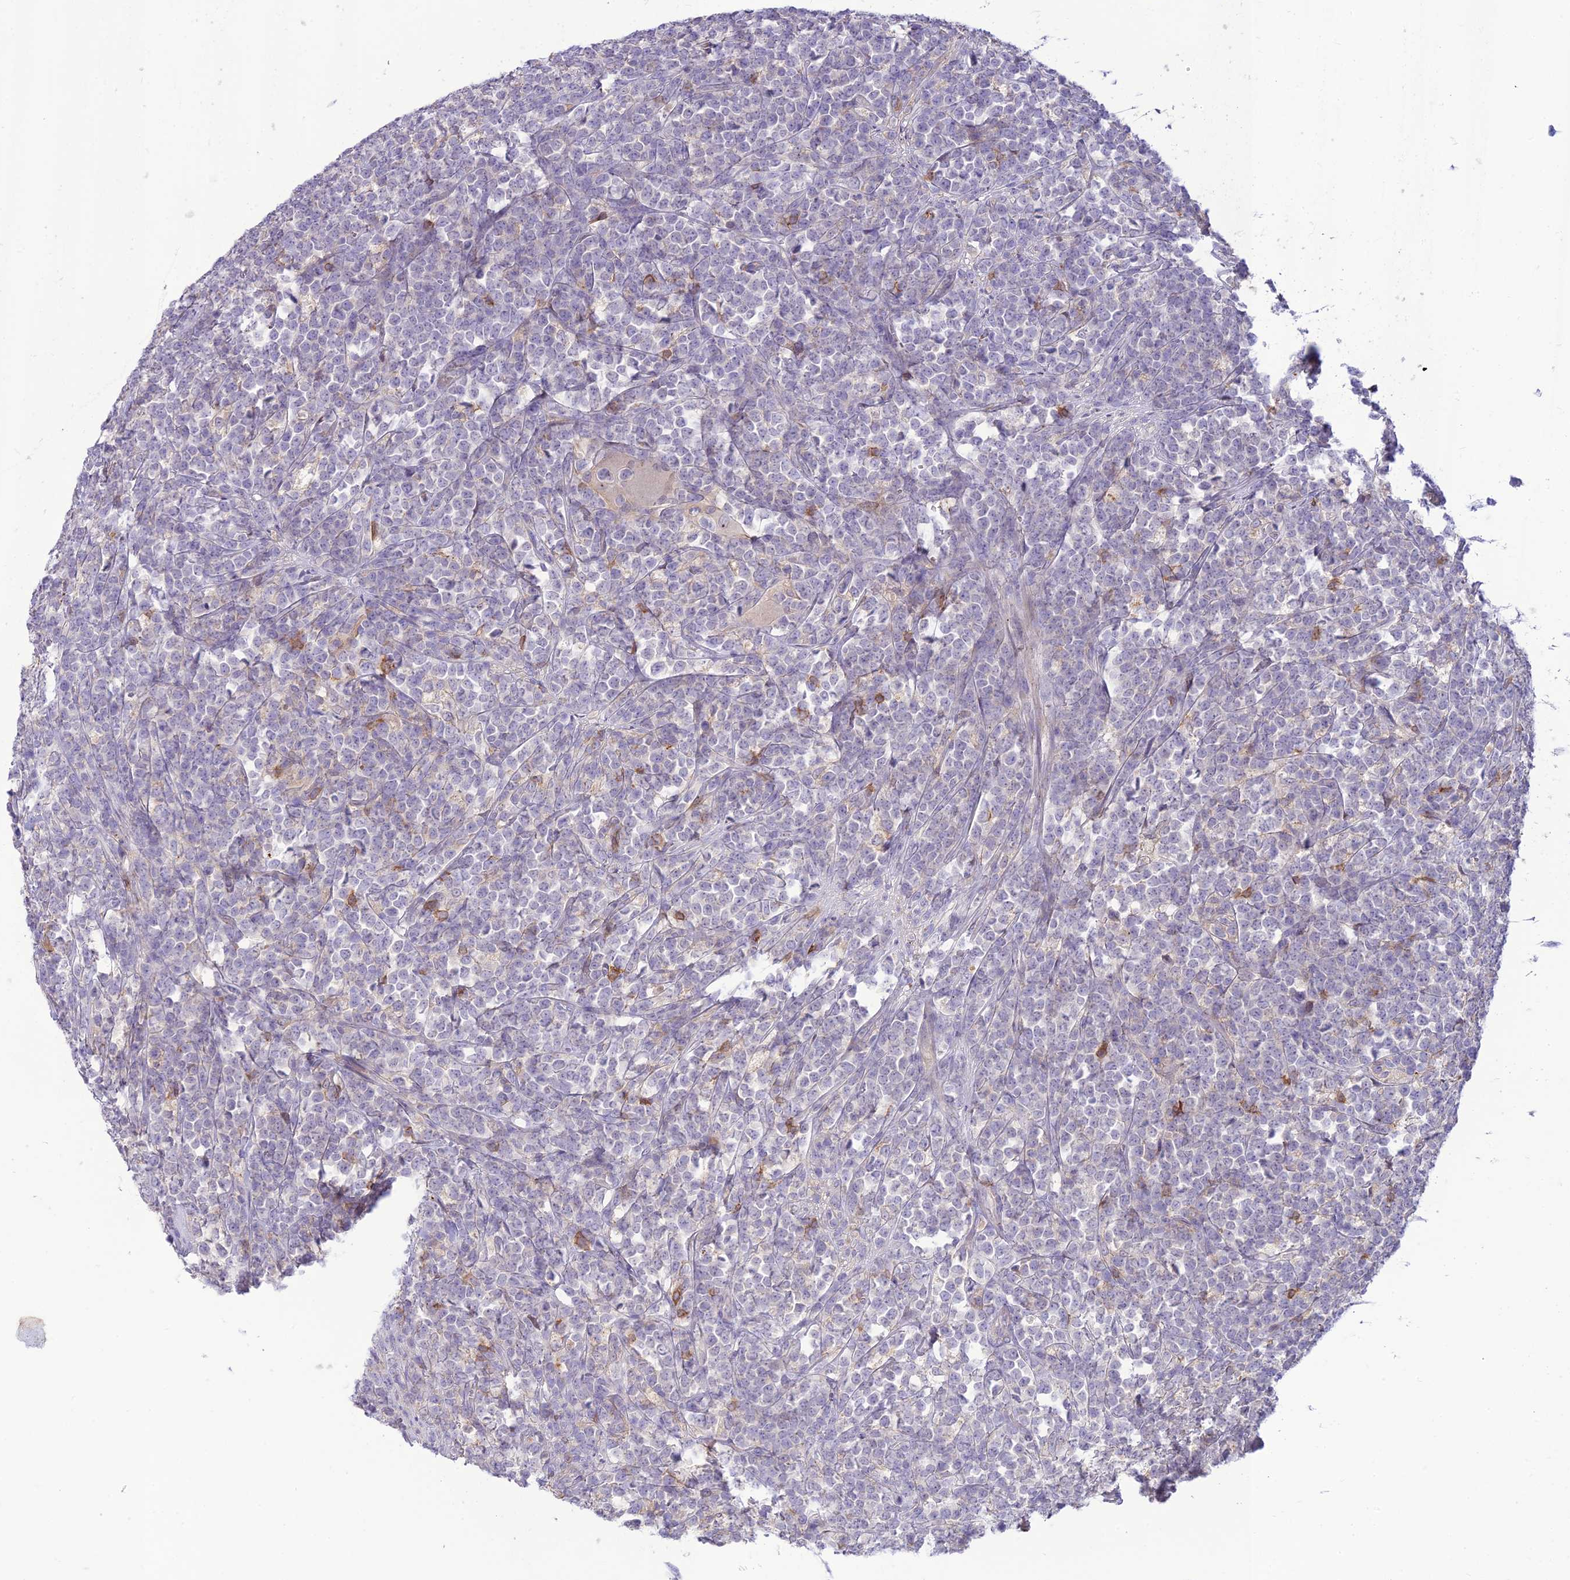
{"staining": {"intensity": "negative", "quantity": "none", "location": "none"}, "tissue": "lymphoma", "cell_type": "Tumor cells", "image_type": "cancer", "snomed": [{"axis": "morphology", "description": "Malignant lymphoma, non-Hodgkin's type, High grade"}, {"axis": "topography", "description": "Small intestine"}], "caption": "Micrograph shows no protein staining in tumor cells of malignant lymphoma, non-Hodgkin's type (high-grade) tissue.", "gene": "ITGAE", "patient": {"sex": "male", "age": 8}}